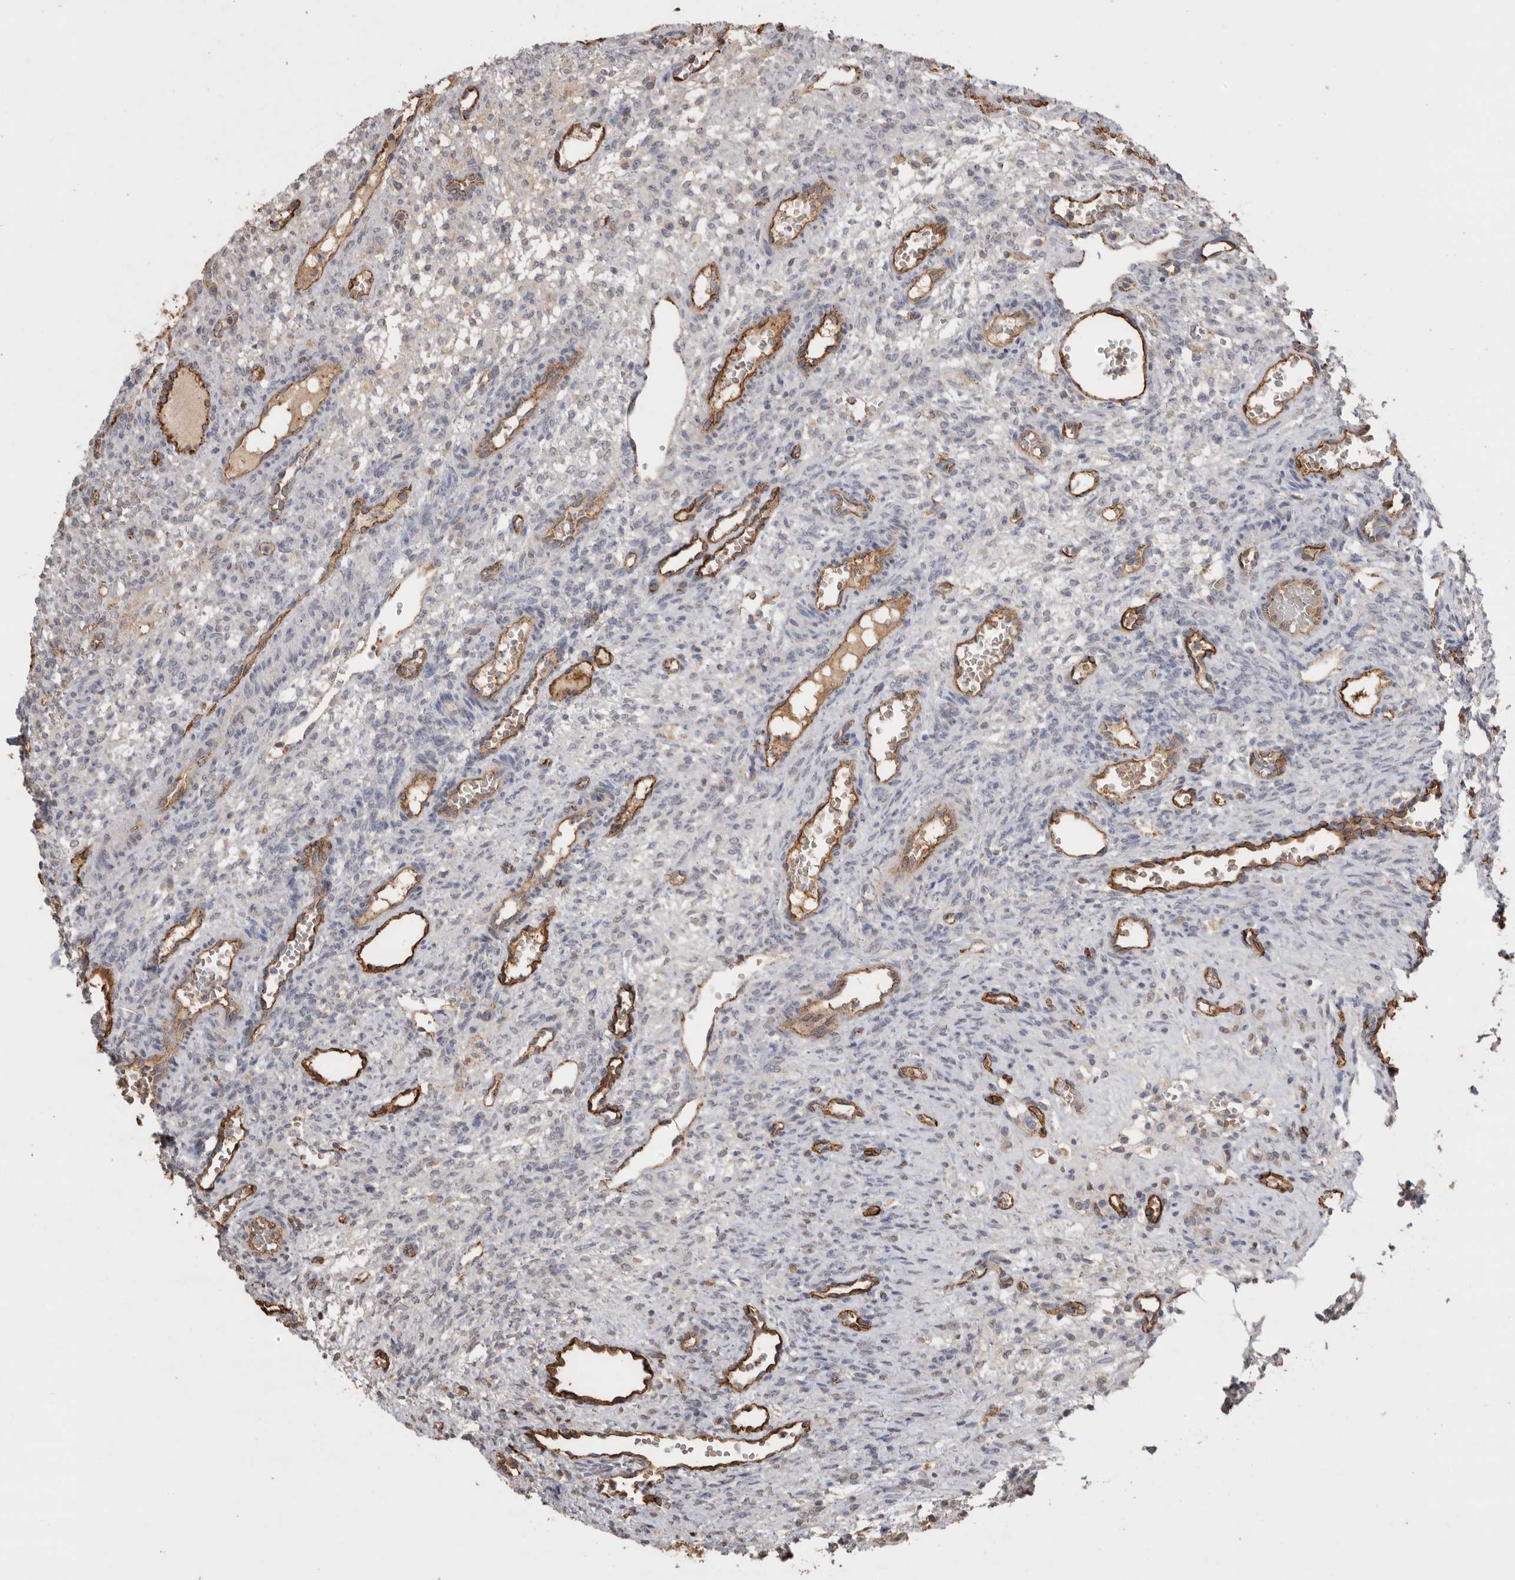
{"staining": {"intensity": "negative", "quantity": "none", "location": "none"}, "tissue": "ovary", "cell_type": "Ovarian stroma cells", "image_type": "normal", "snomed": [{"axis": "morphology", "description": "Normal tissue, NOS"}, {"axis": "topography", "description": "Ovary"}], "caption": "IHC image of unremarkable human ovary stained for a protein (brown), which demonstrates no staining in ovarian stroma cells. (DAB IHC, high magnification).", "gene": "IL27", "patient": {"sex": "female", "age": 34}}